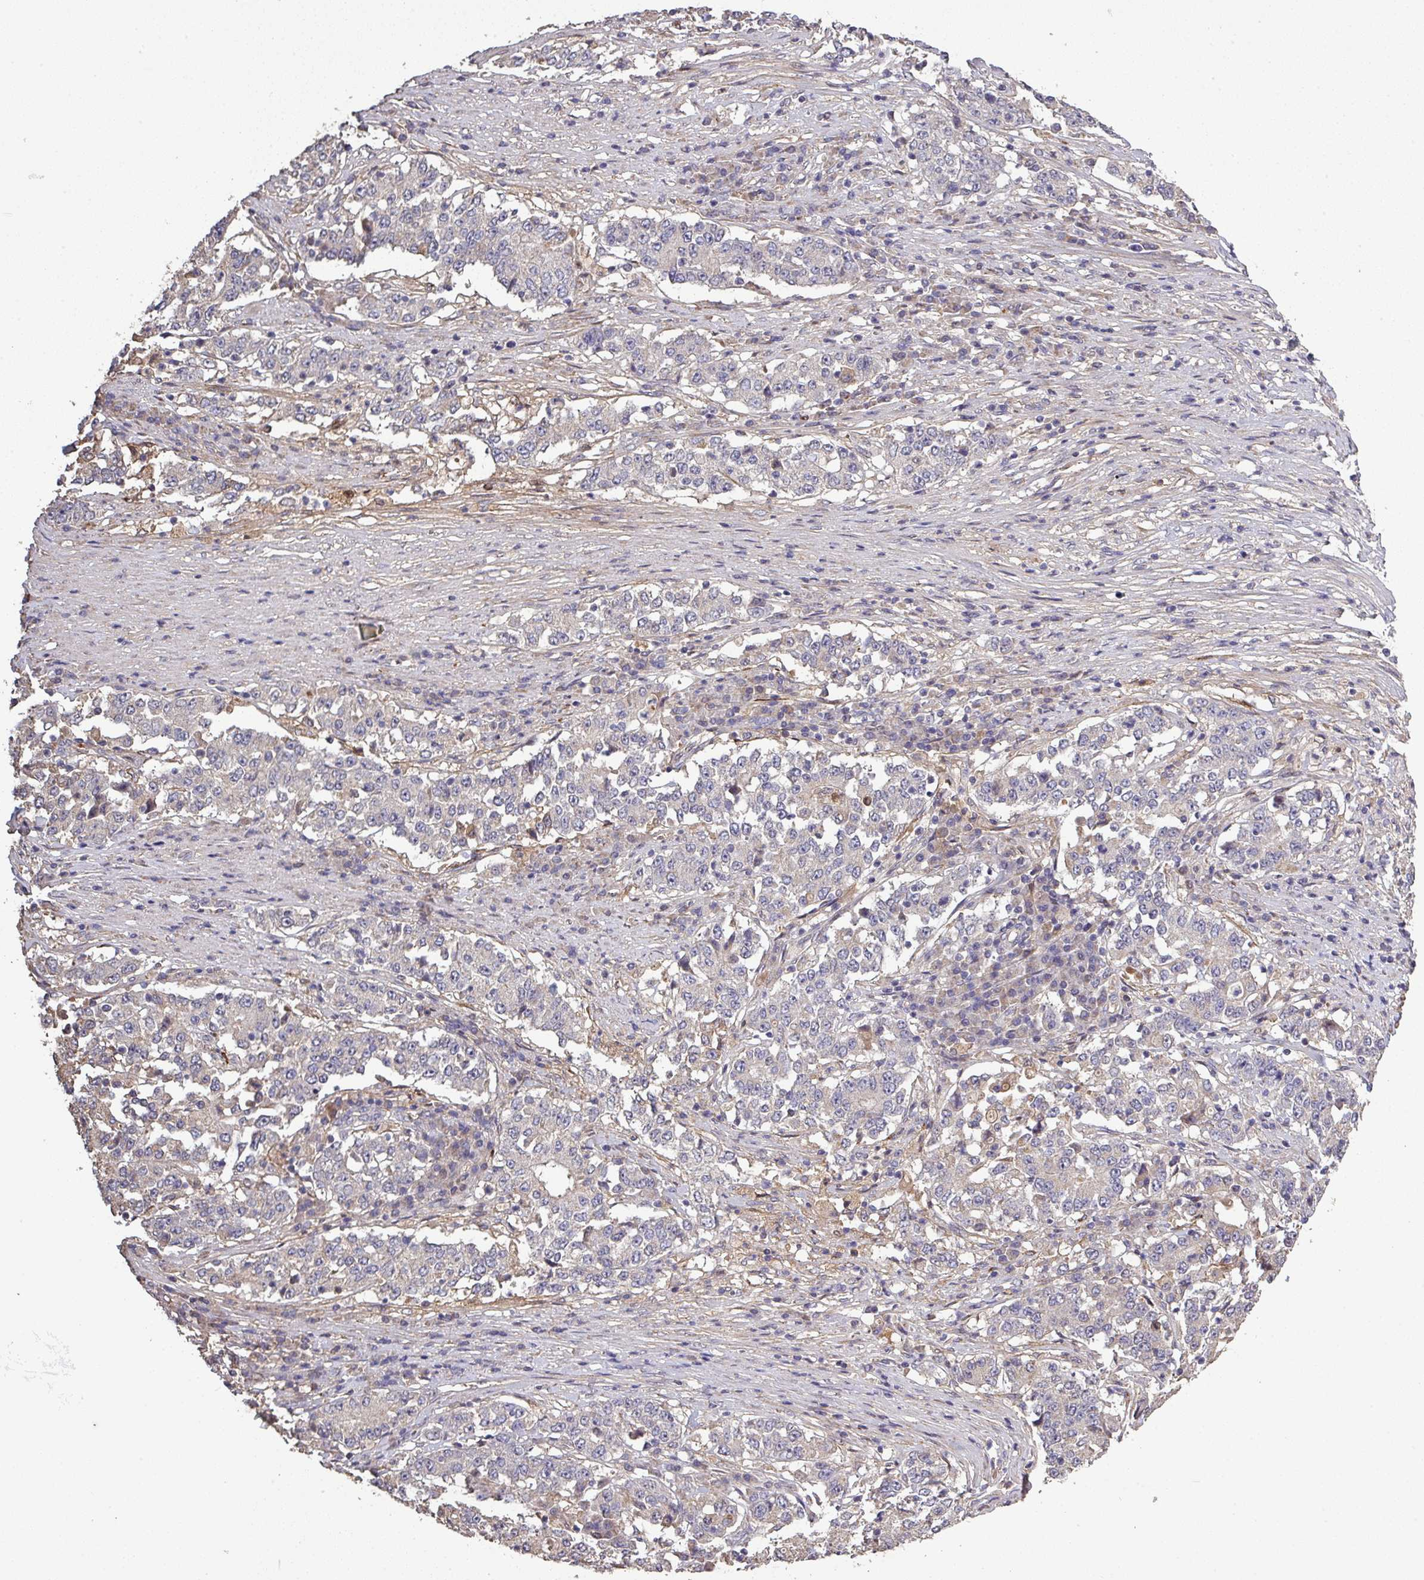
{"staining": {"intensity": "weak", "quantity": "<25%", "location": "cytoplasmic/membranous"}, "tissue": "stomach cancer", "cell_type": "Tumor cells", "image_type": "cancer", "snomed": [{"axis": "morphology", "description": "Adenocarcinoma, NOS"}, {"axis": "topography", "description": "Stomach"}], "caption": "IHC of human stomach cancer demonstrates no positivity in tumor cells. Brightfield microscopy of immunohistochemistry stained with DAB (3,3'-diaminobenzidine) (brown) and hematoxylin (blue), captured at high magnification.", "gene": "ISLR", "patient": {"sex": "male", "age": 59}}